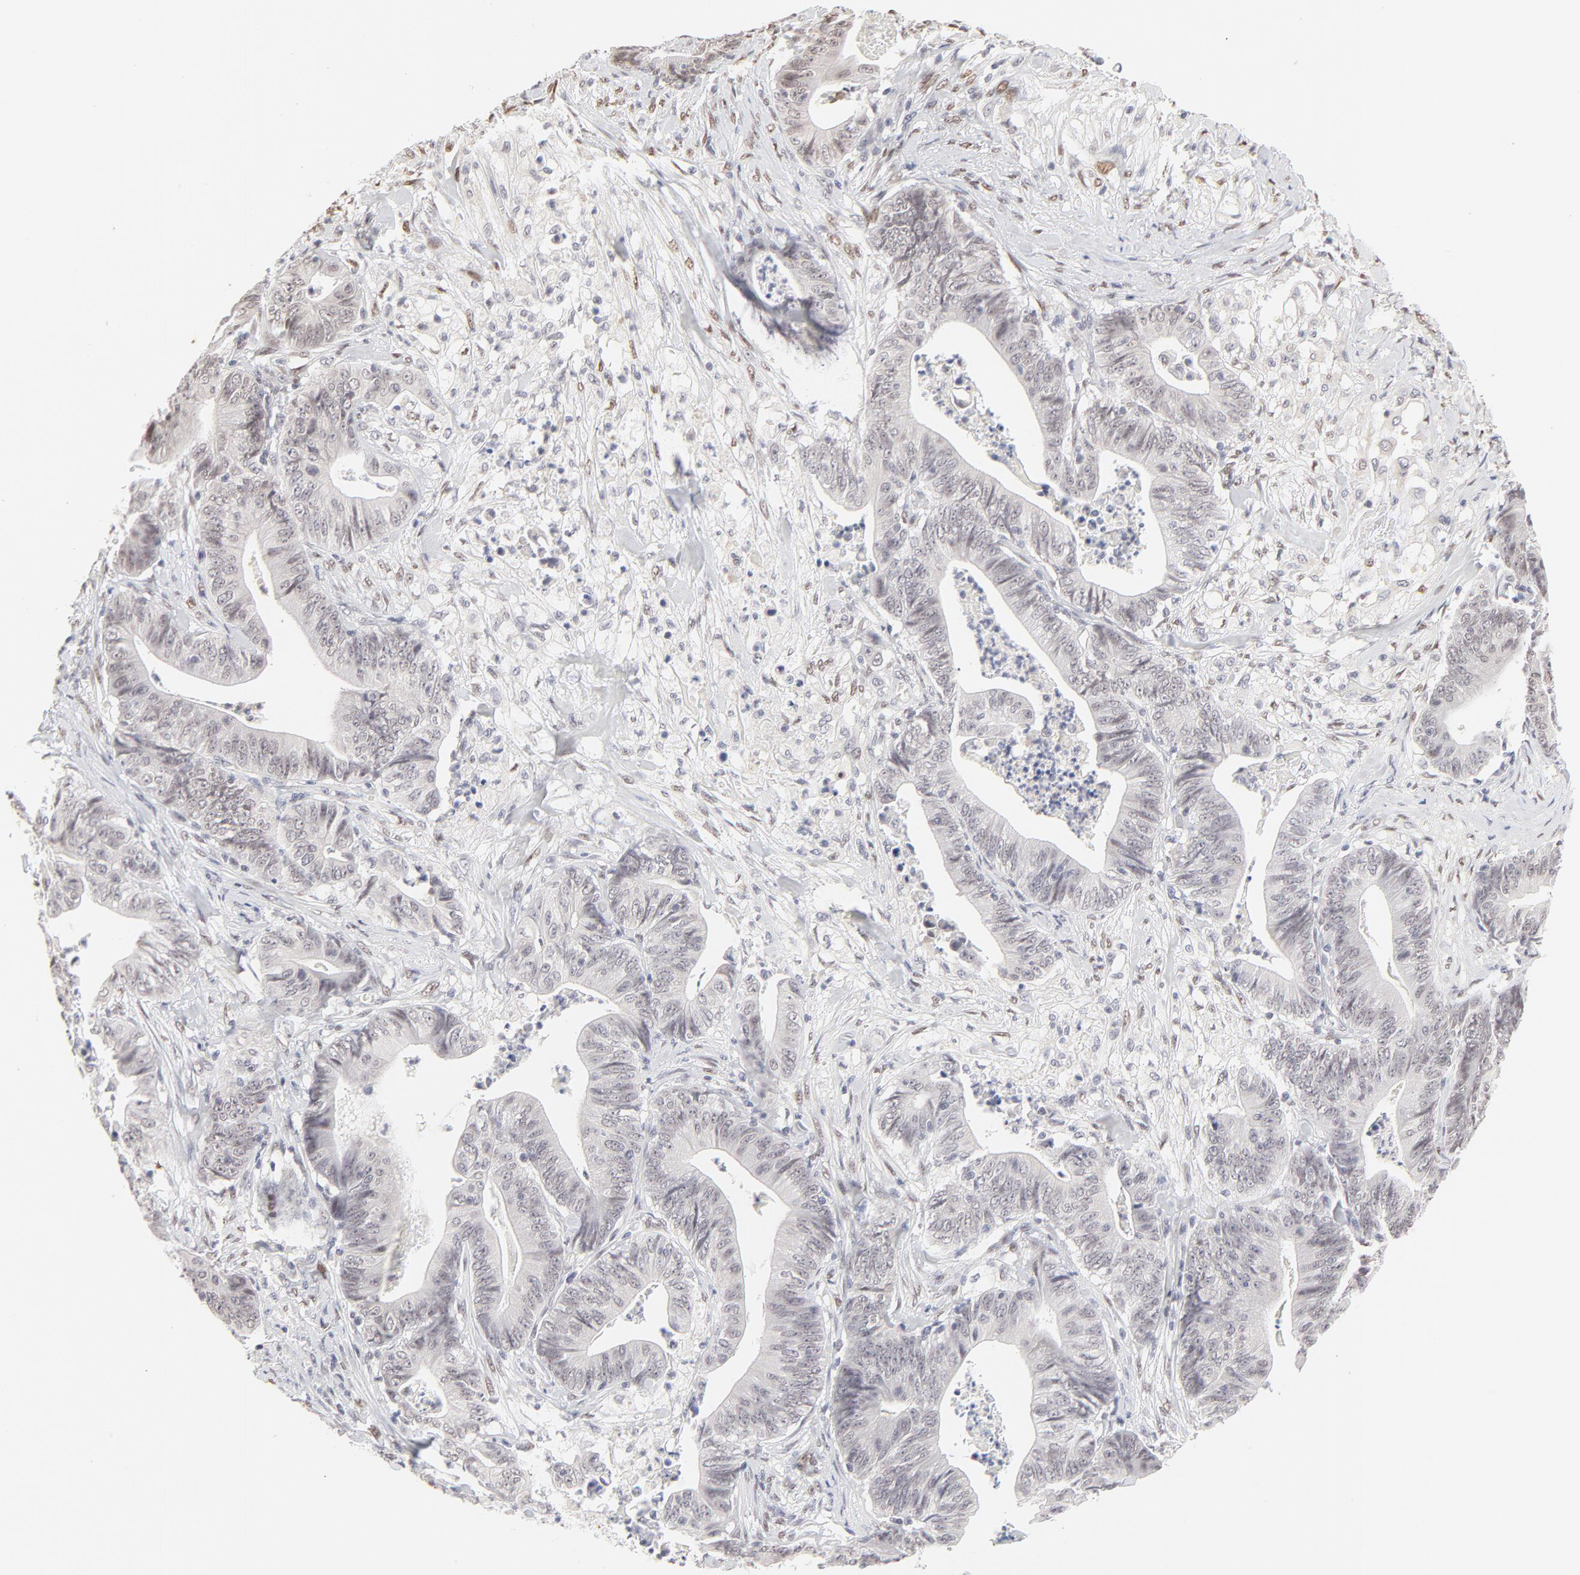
{"staining": {"intensity": "negative", "quantity": "none", "location": "none"}, "tissue": "stomach cancer", "cell_type": "Tumor cells", "image_type": "cancer", "snomed": [{"axis": "morphology", "description": "Adenocarcinoma, NOS"}, {"axis": "topography", "description": "Stomach, lower"}], "caption": "Micrograph shows no protein expression in tumor cells of stomach cancer (adenocarcinoma) tissue.", "gene": "PBX3", "patient": {"sex": "female", "age": 86}}